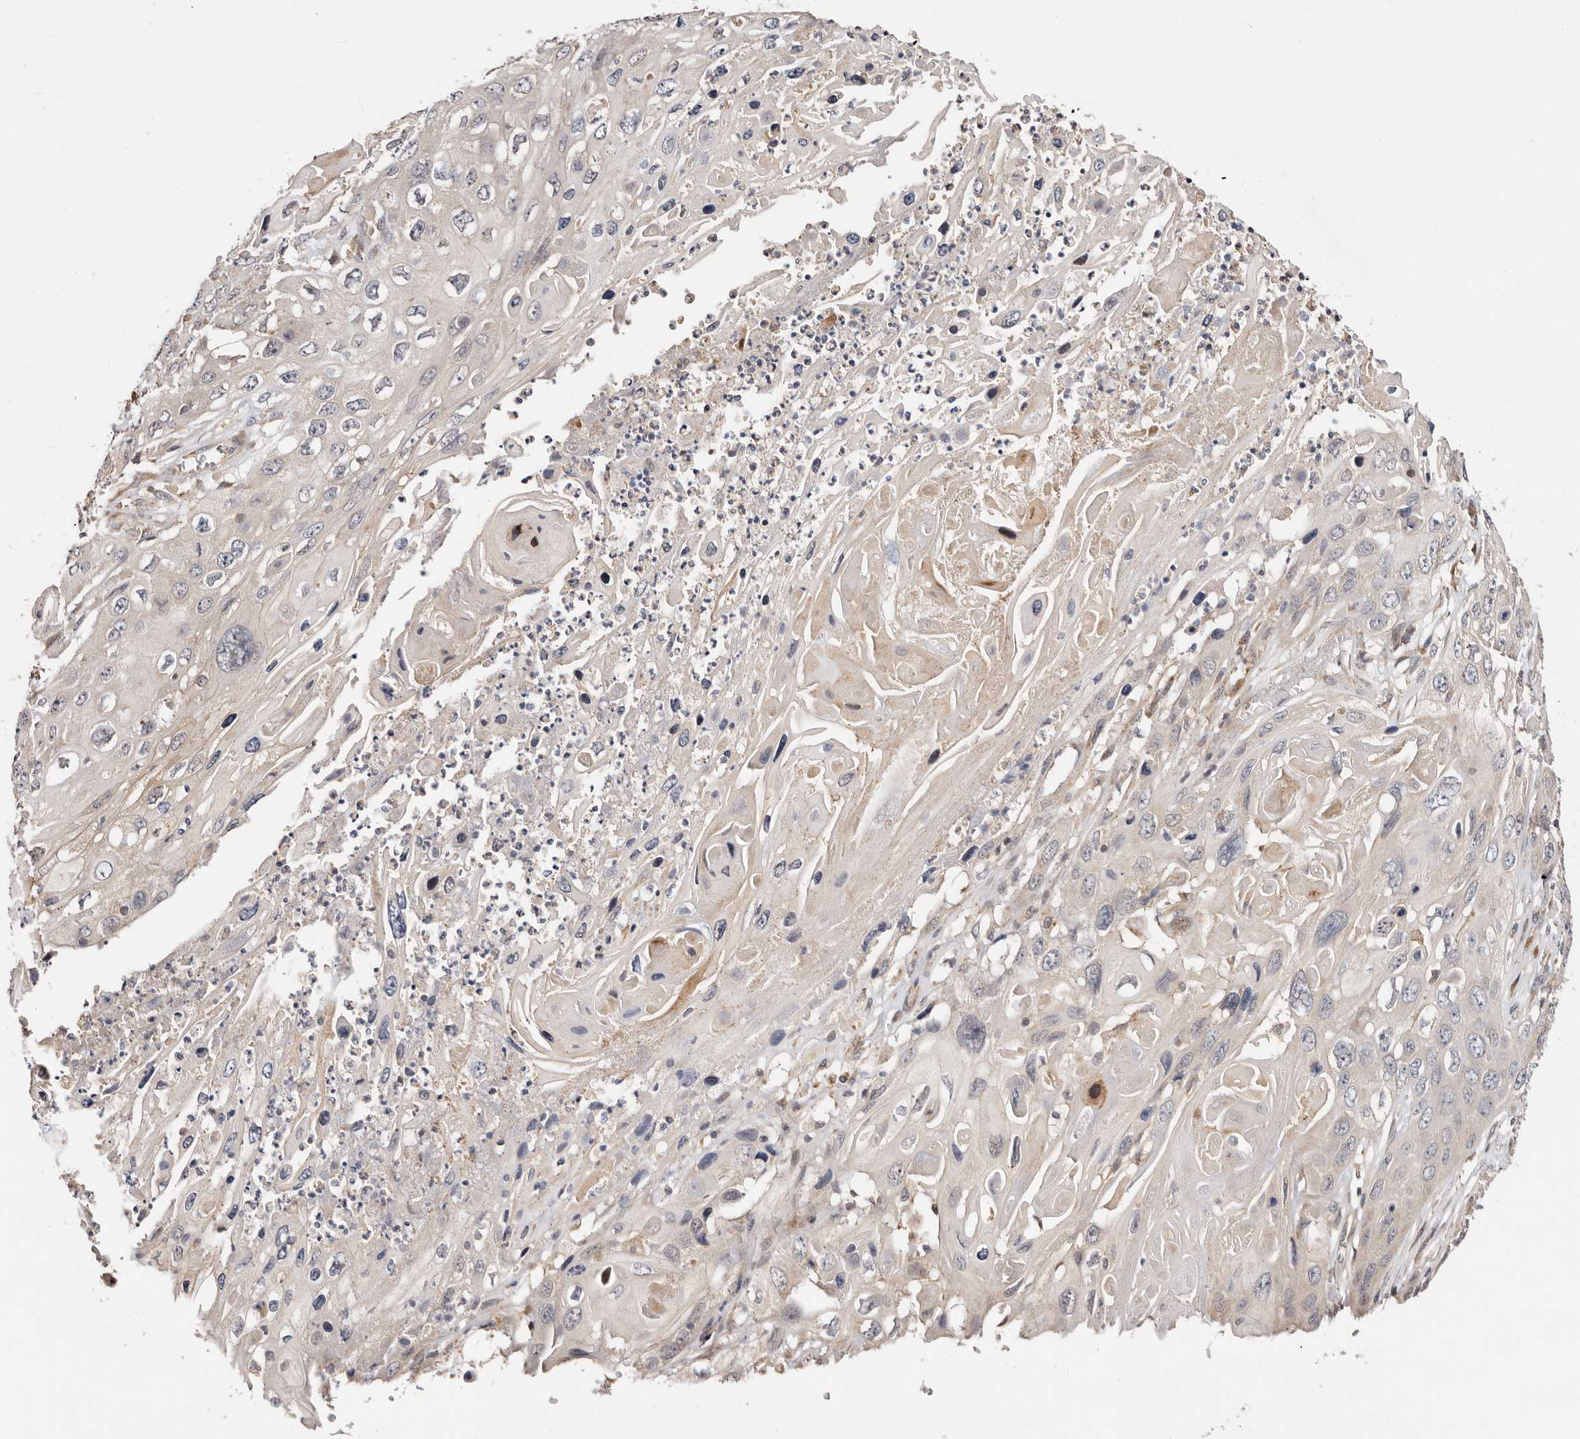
{"staining": {"intensity": "negative", "quantity": "none", "location": "none"}, "tissue": "skin cancer", "cell_type": "Tumor cells", "image_type": "cancer", "snomed": [{"axis": "morphology", "description": "Squamous cell carcinoma, NOS"}, {"axis": "topography", "description": "Skin"}], "caption": "This is an immunohistochemistry histopathology image of human skin squamous cell carcinoma. There is no expression in tumor cells.", "gene": "USP33", "patient": {"sex": "male", "age": 55}}